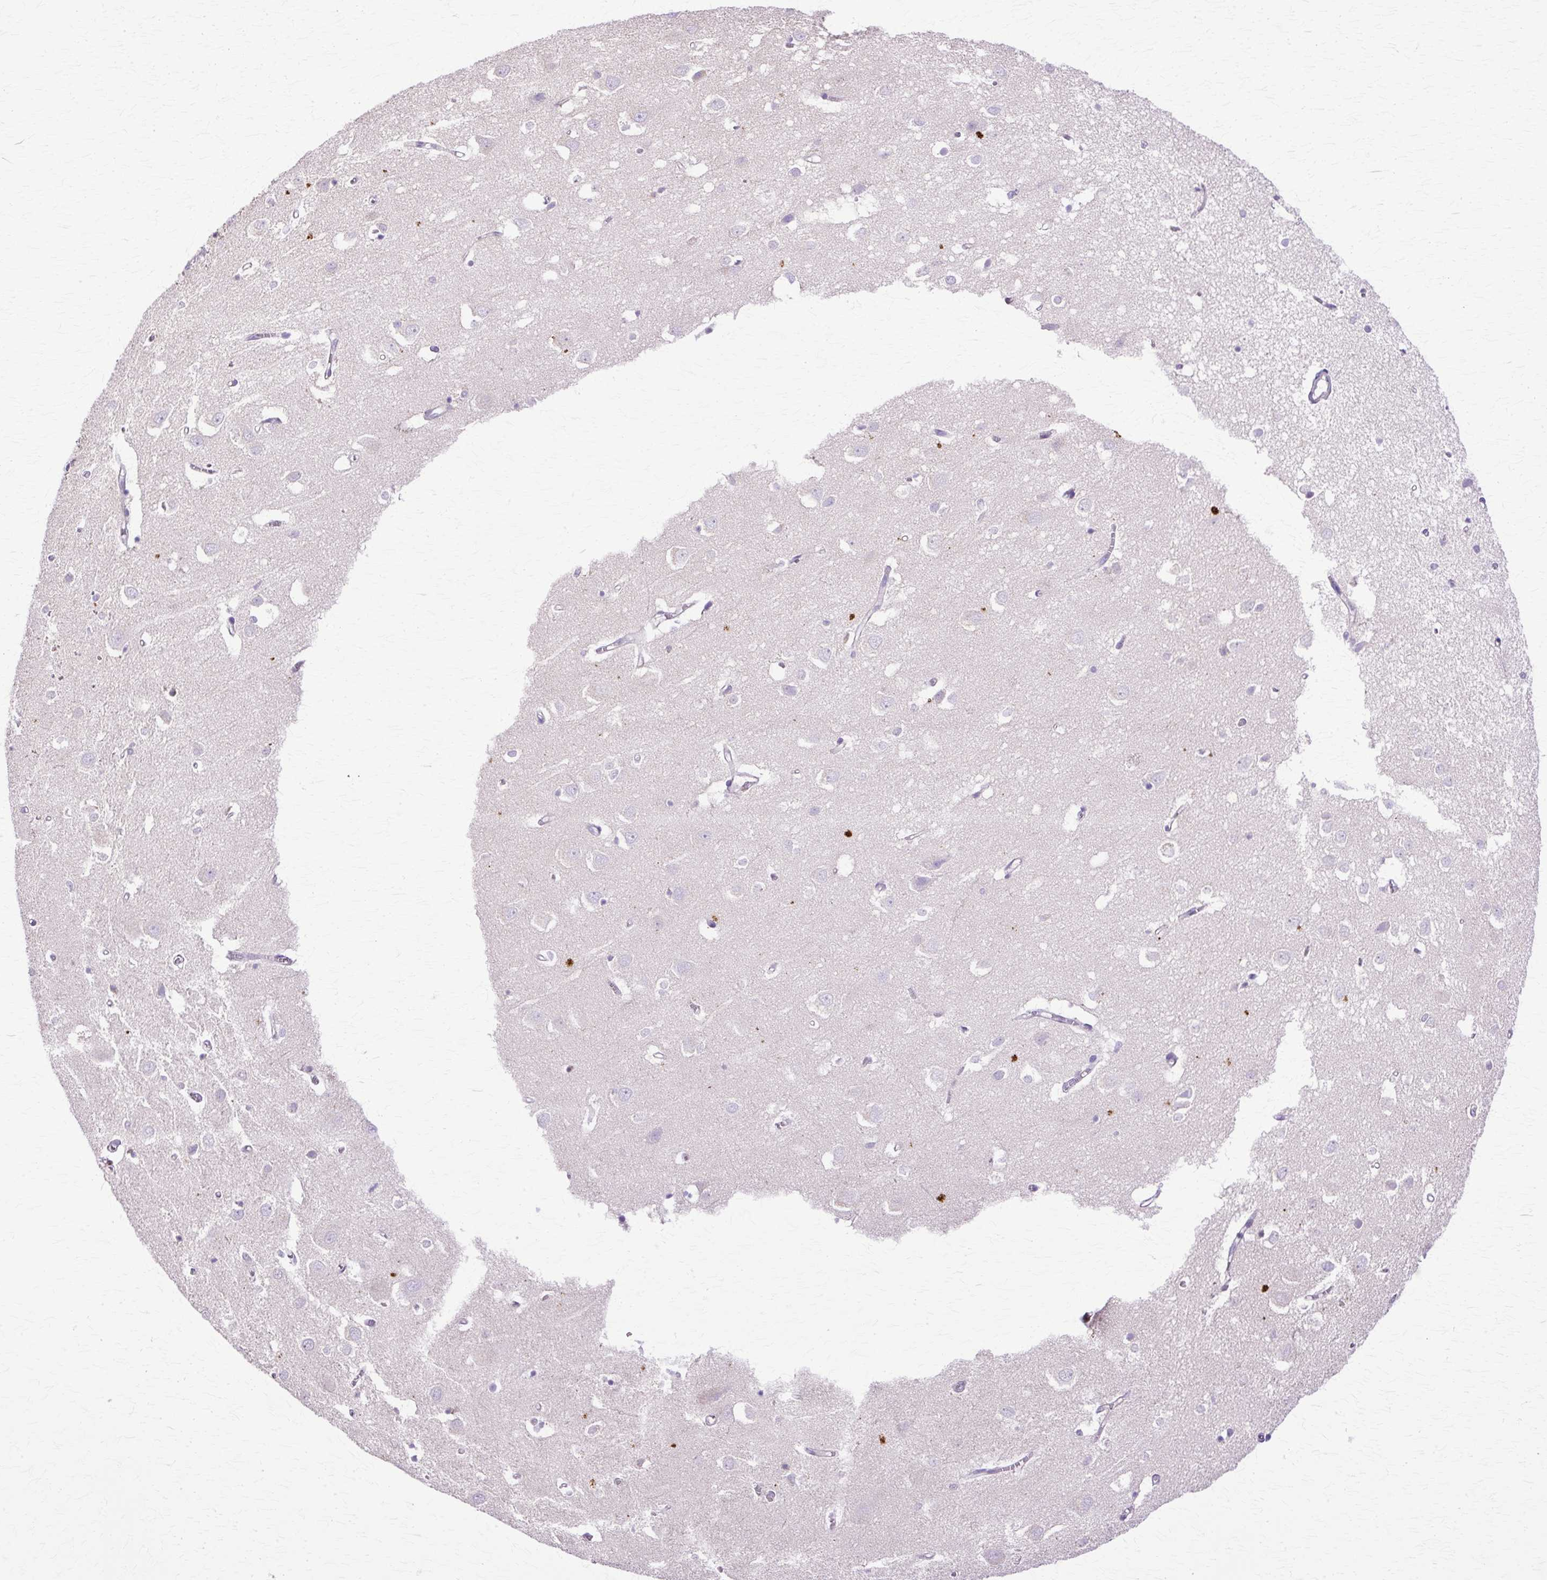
{"staining": {"intensity": "negative", "quantity": "none", "location": "none"}, "tissue": "cerebral cortex", "cell_type": "Endothelial cells", "image_type": "normal", "snomed": [{"axis": "morphology", "description": "Normal tissue, NOS"}, {"axis": "topography", "description": "Cerebral cortex"}], "caption": "This photomicrograph is of benign cerebral cortex stained with immunohistochemistry (IHC) to label a protein in brown with the nuclei are counter-stained blue. There is no staining in endothelial cells. (Stains: DAB (3,3'-diaminobenzidine) immunohistochemistry (IHC) with hematoxylin counter stain, Microscopy: brightfield microscopy at high magnification).", "gene": "HSPA1A", "patient": {"sex": "male", "age": 70}}